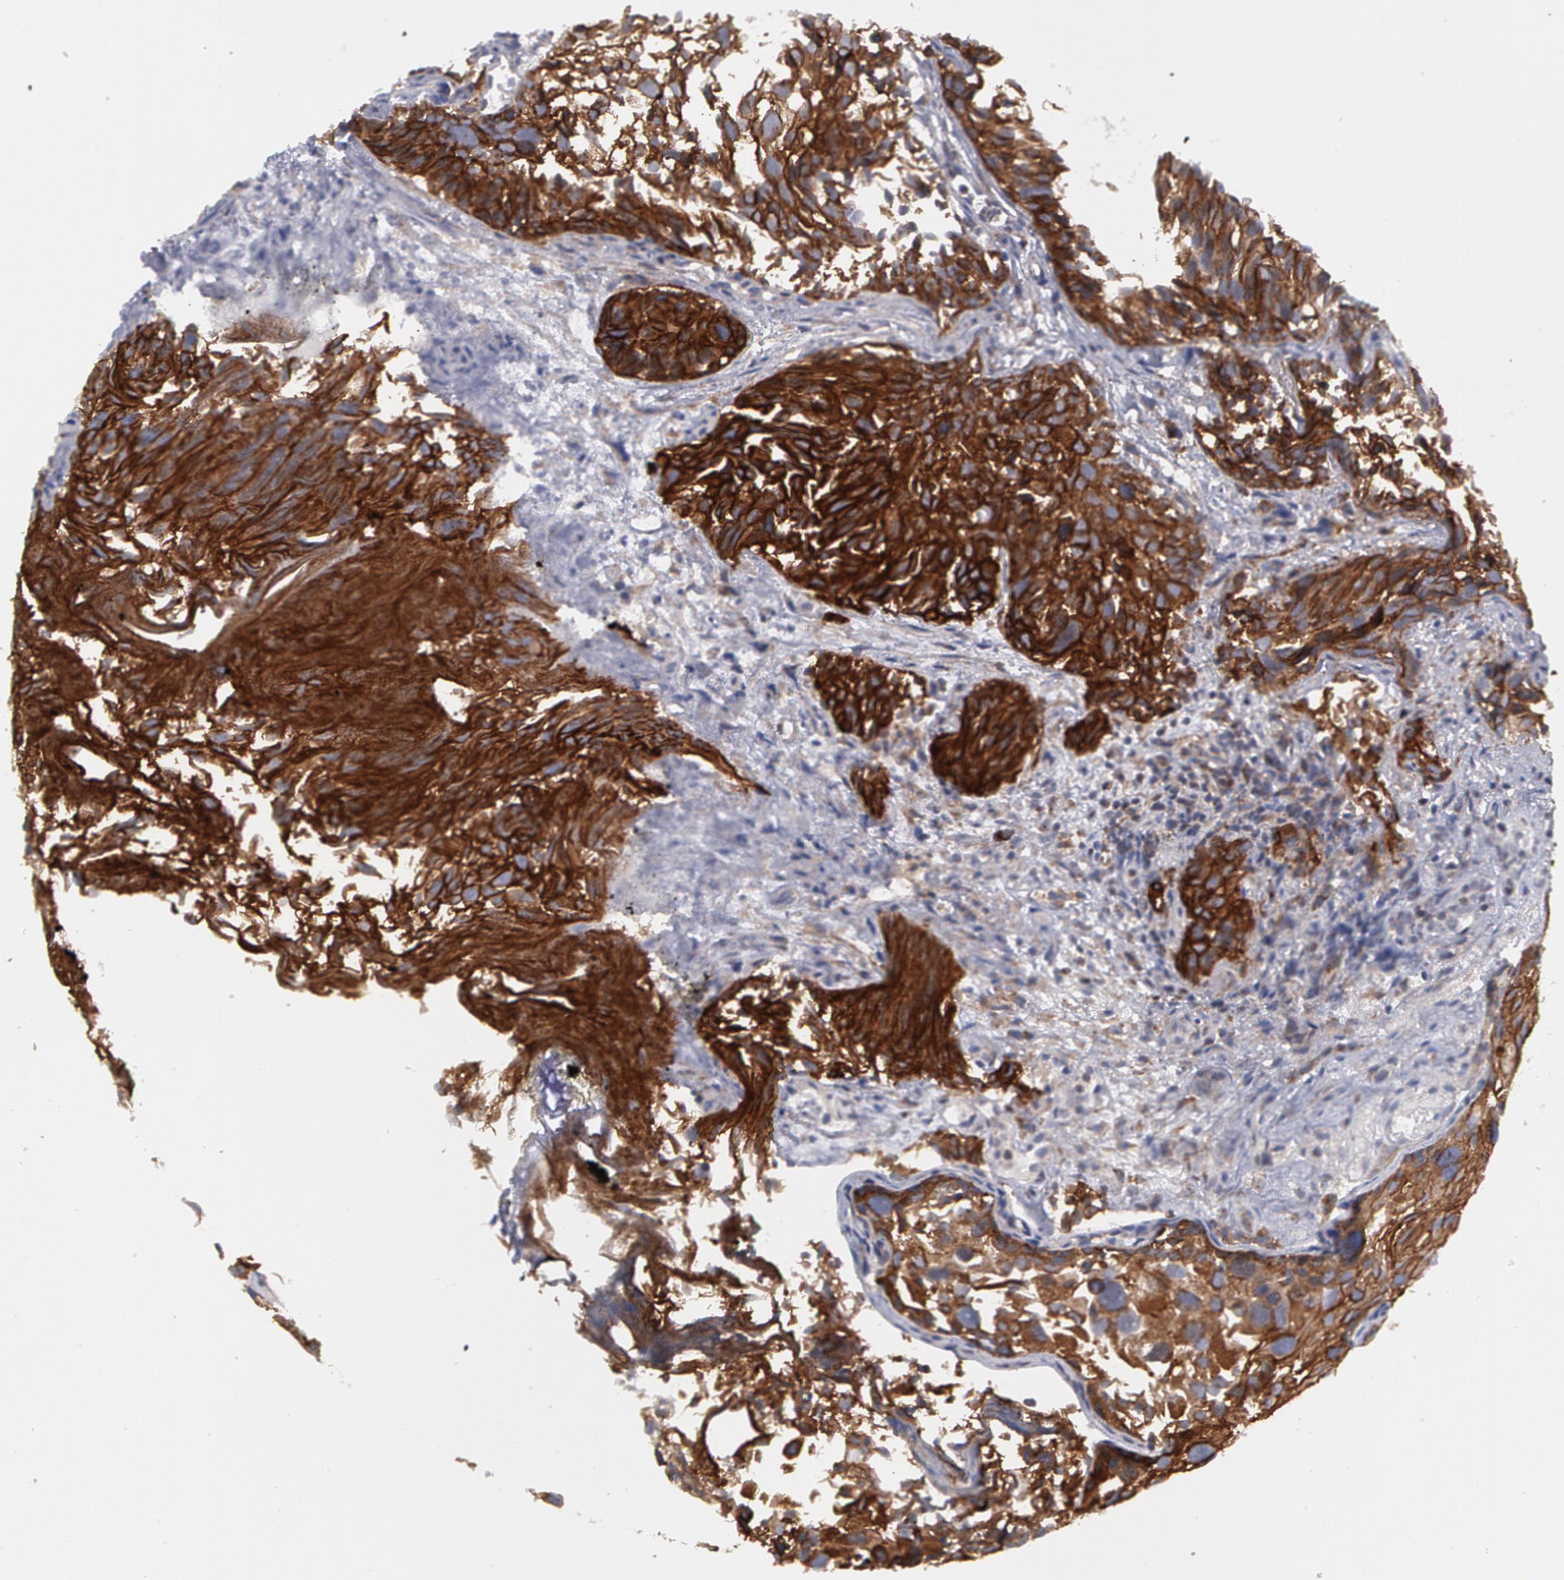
{"staining": {"intensity": "strong", "quantity": ">75%", "location": "cytoplasmic/membranous"}, "tissue": "urothelial cancer", "cell_type": "Tumor cells", "image_type": "cancer", "snomed": [{"axis": "morphology", "description": "Urothelial carcinoma, High grade"}, {"axis": "topography", "description": "Urinary bladder"}], "caption": "High-grade urothelial carcinoma tissue shows strong cytoplasmic/membranous expression in approximately >75% of tumor cells, visualized by immunohistochemistry.", "gene": "ERBB2", "patient": {"sex": "female", "age": 78}}